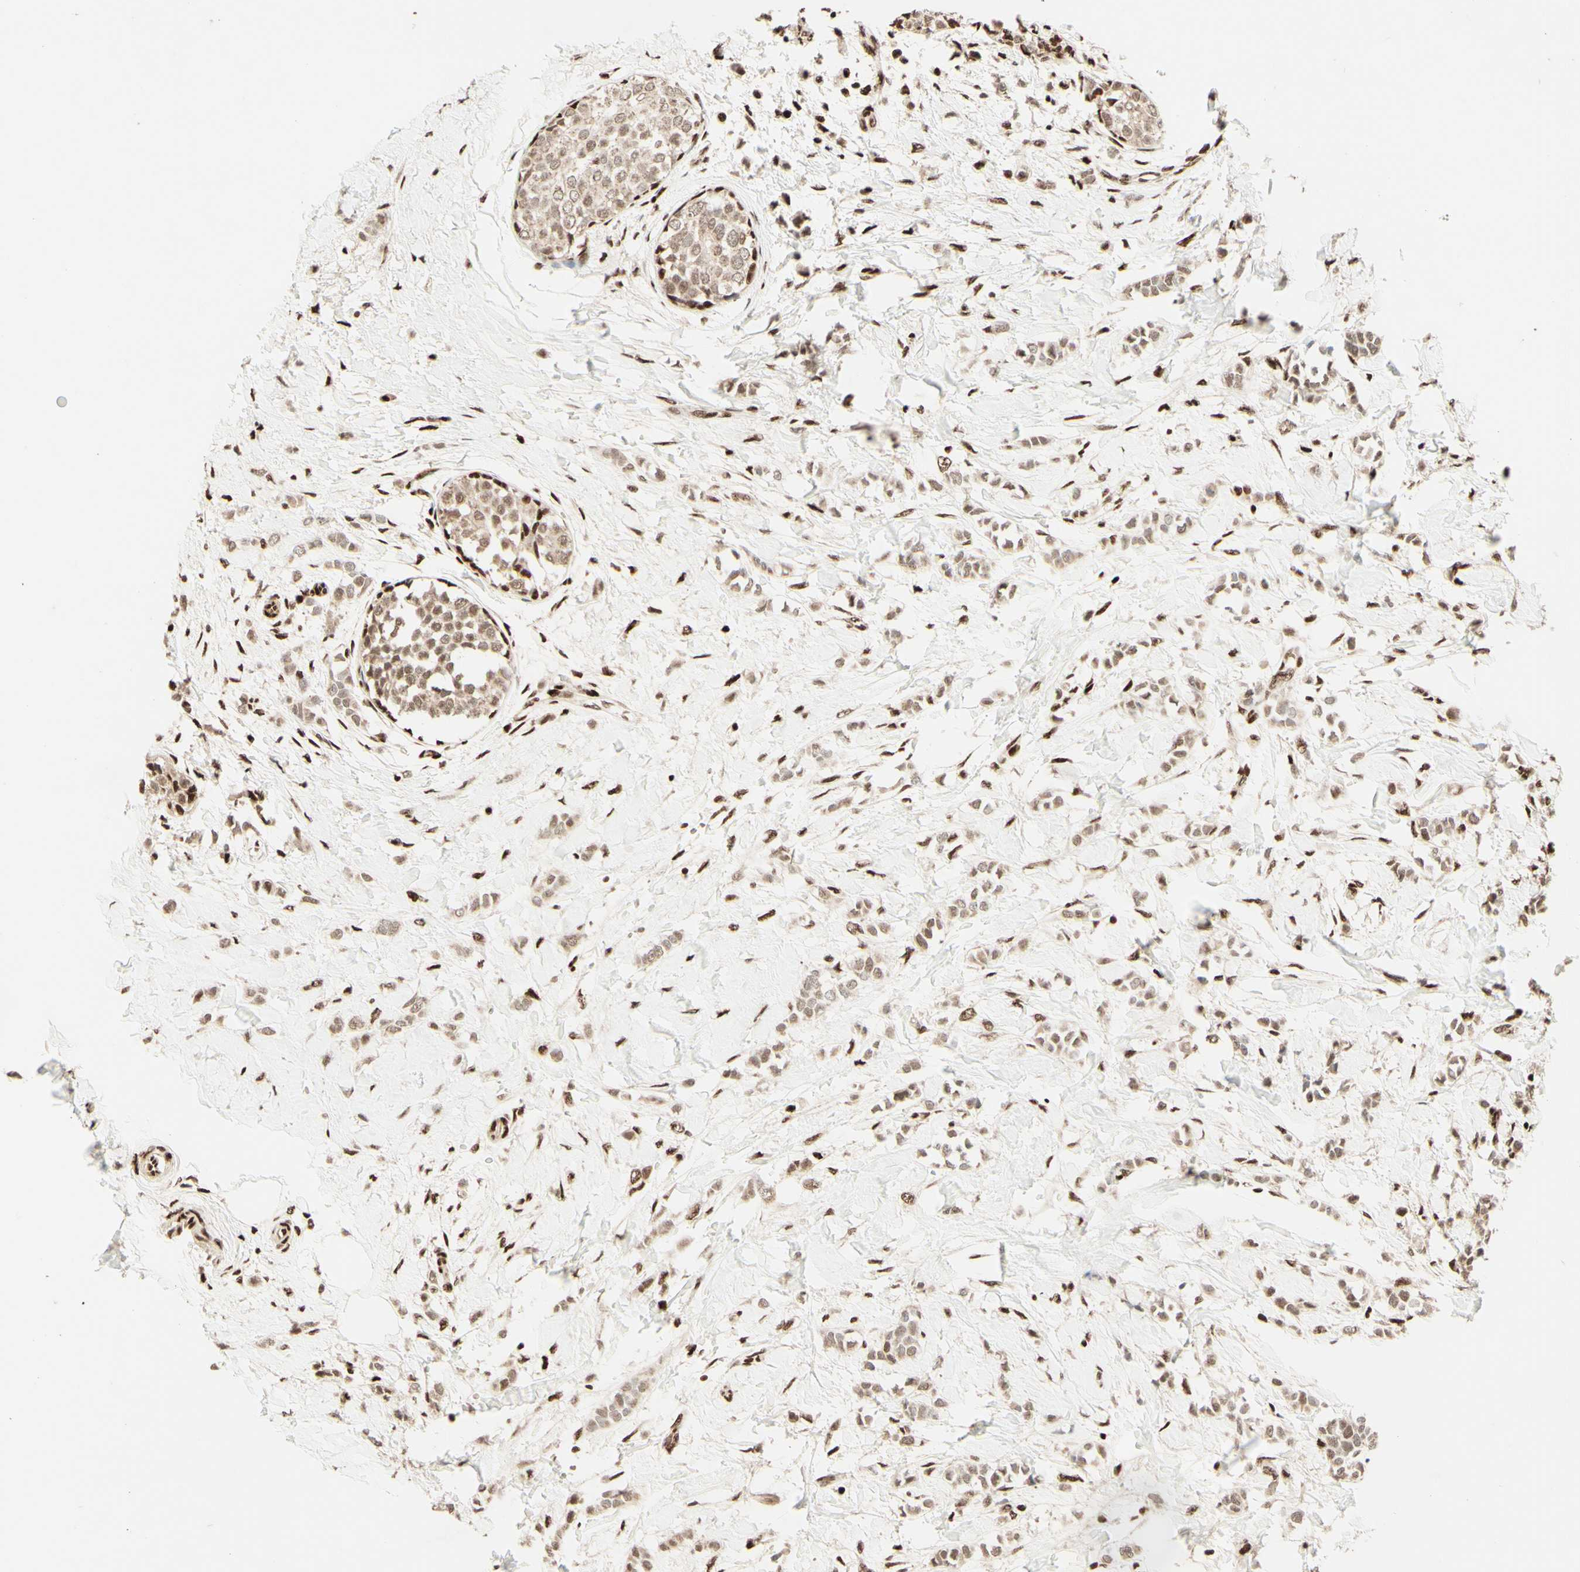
{"staining": {"intensity": "weak", "quantity": ">75%", "location": "nuclear"}, "tissue": "breast cancer", "cell_type": "Tumor cells", "image_type": "cancer", "snomed": [{"axis": "morphology", "description": "Lobular carcinoma, in situ"}, {"axis": "morphology", "description": "Lobular carcinoma"}, {"axis": "topography", "description": "Breast"}], "caption": "Protein expression analysis of human lobular carcinoma (breast) reveals weak nuclear expression in approximately >75% of tumor cells.", "gene": "NR3C1", "patient": {"sex": "female", "age": 41}}